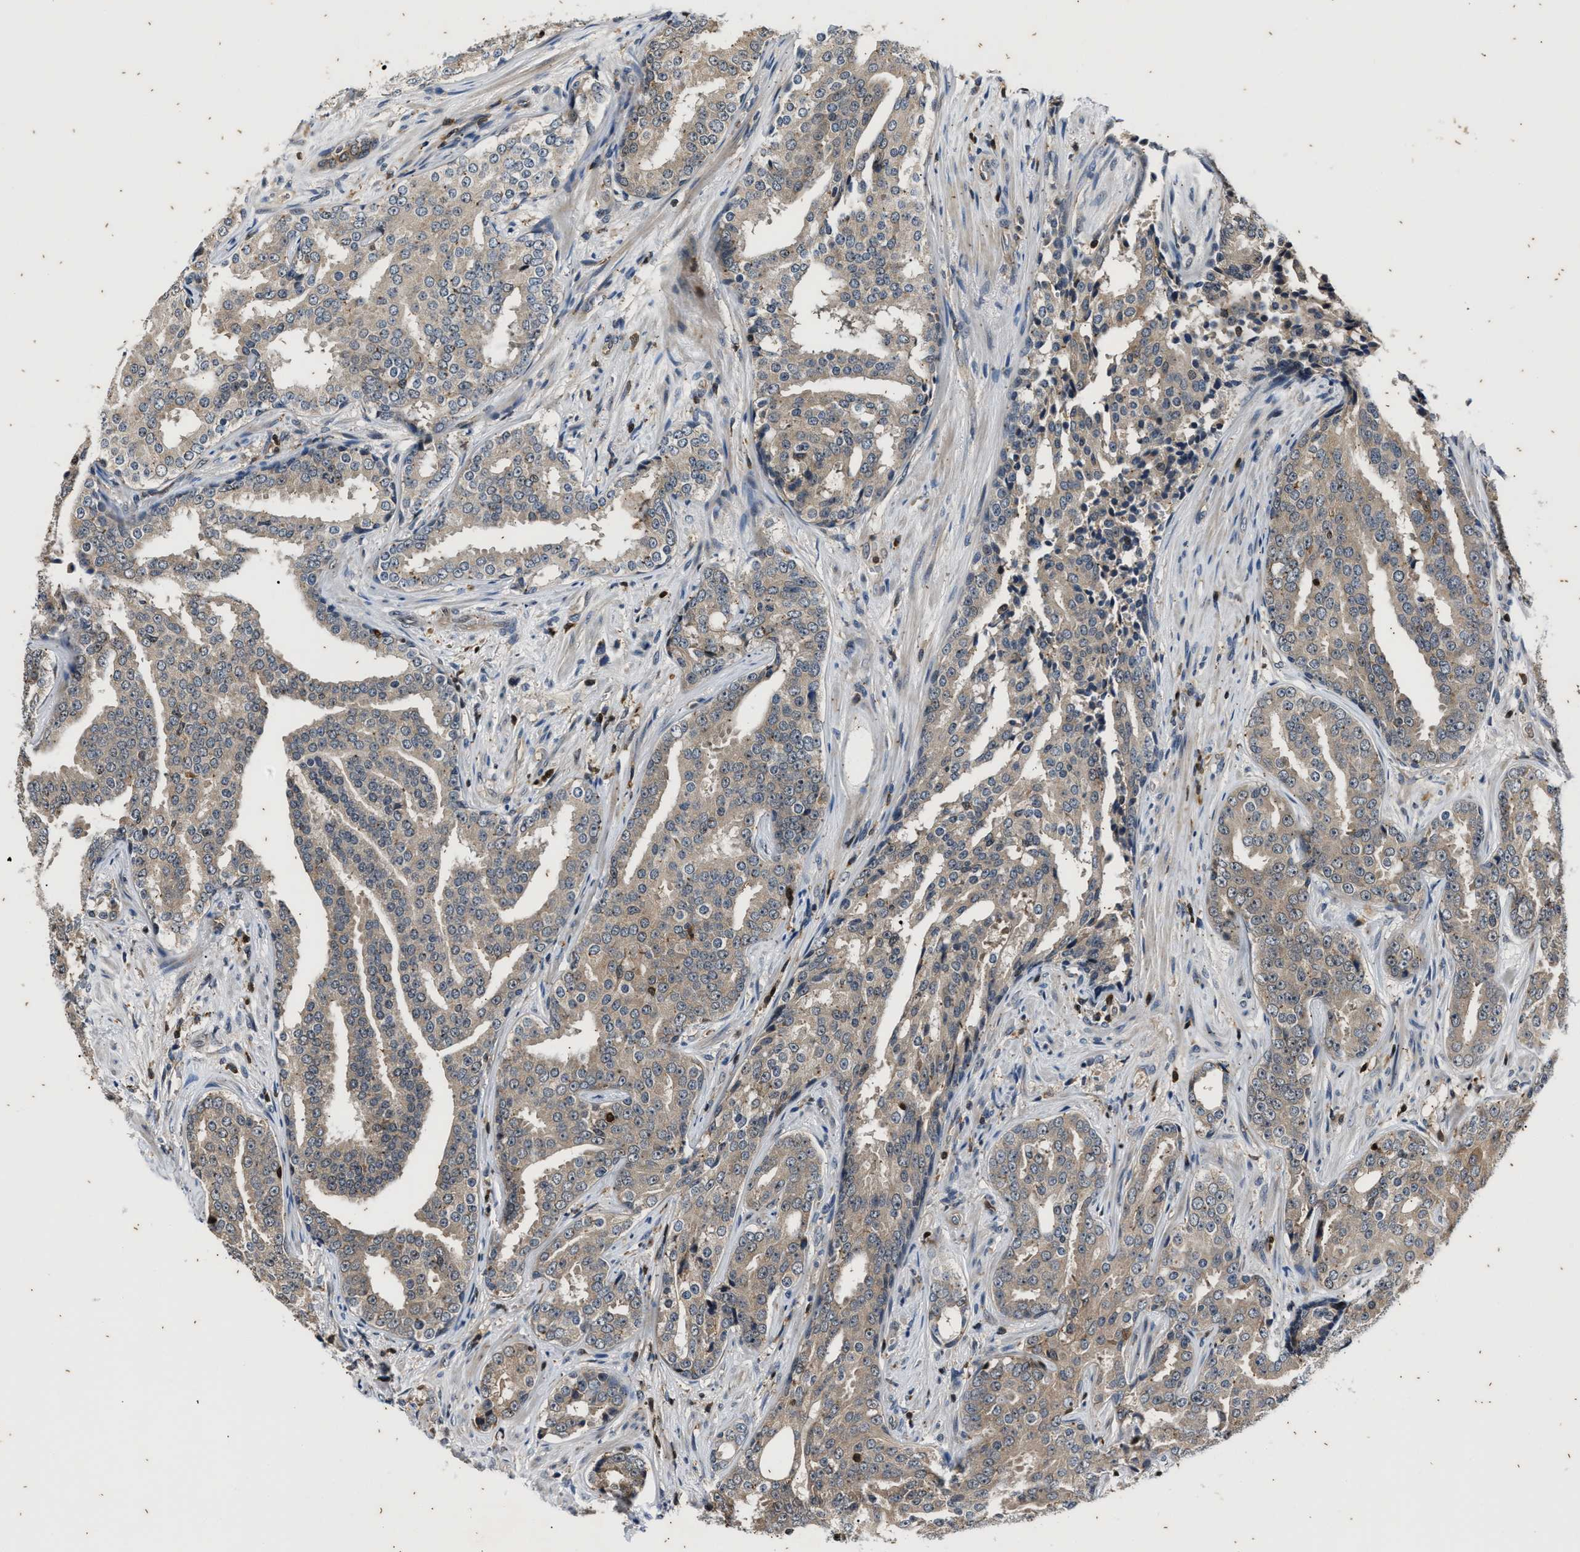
{"staining": {"intensity": "weak", "quantity": "<25%", "location": "cytoplasmic/membranous"}, "tissue": "prostate cancer", "cell_type": "Tumor cells", "image_type": "cancer", "snomed": [{"axis": "morphology", "description": "Adenocarcinoma, High grade"}, {"axis": "topography", "description": "Prostate"}], "caption": "Immunohistochemistry (IHC) image of neoplastic tissue: prostate cancer (adenocarcinoma (high-grade)) stained with DAB (3,3'-diaminobenzidine) demonstrates no significant protein staining in tumor cells.", "gene": "PTPN7", "patient": {"sex": "male", "age": 71}}